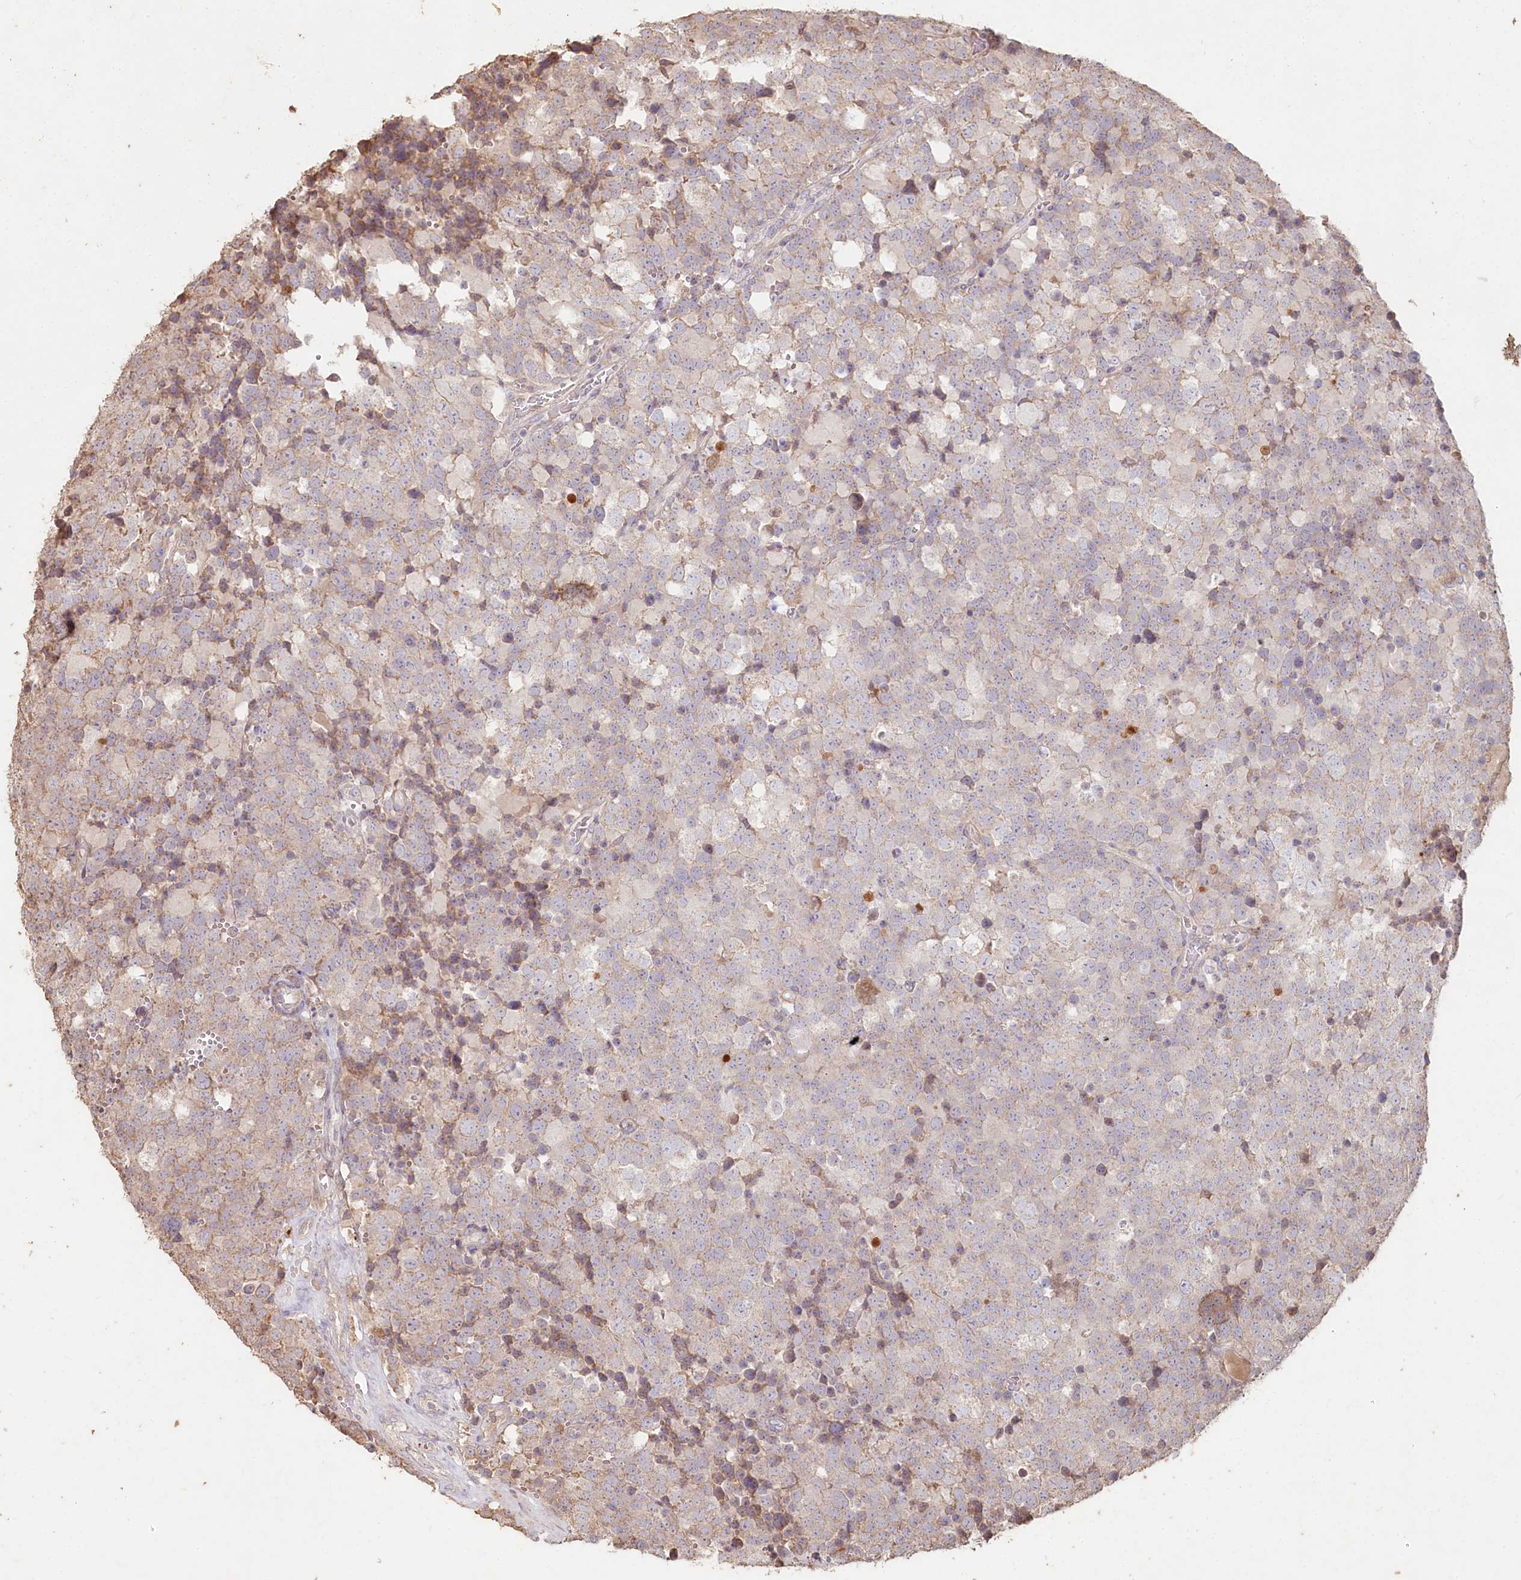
{"staining": {"intensity": "negative", "quantity": "none", "location": "none"}, "tissue": "testis cancer", "cell_type": "Tumor cells", "image_type": "cancer", "snomed": [{"axis": "morphology", "description": "Seminoma, NOS"}, {"axis": "topography", "description": "Testis"}], "caption": "Tumor cells are negative for protein expression in human testis cancer (seminoma).", "gene": "HAL", "patient": {"sex": "male", "age": 71}}